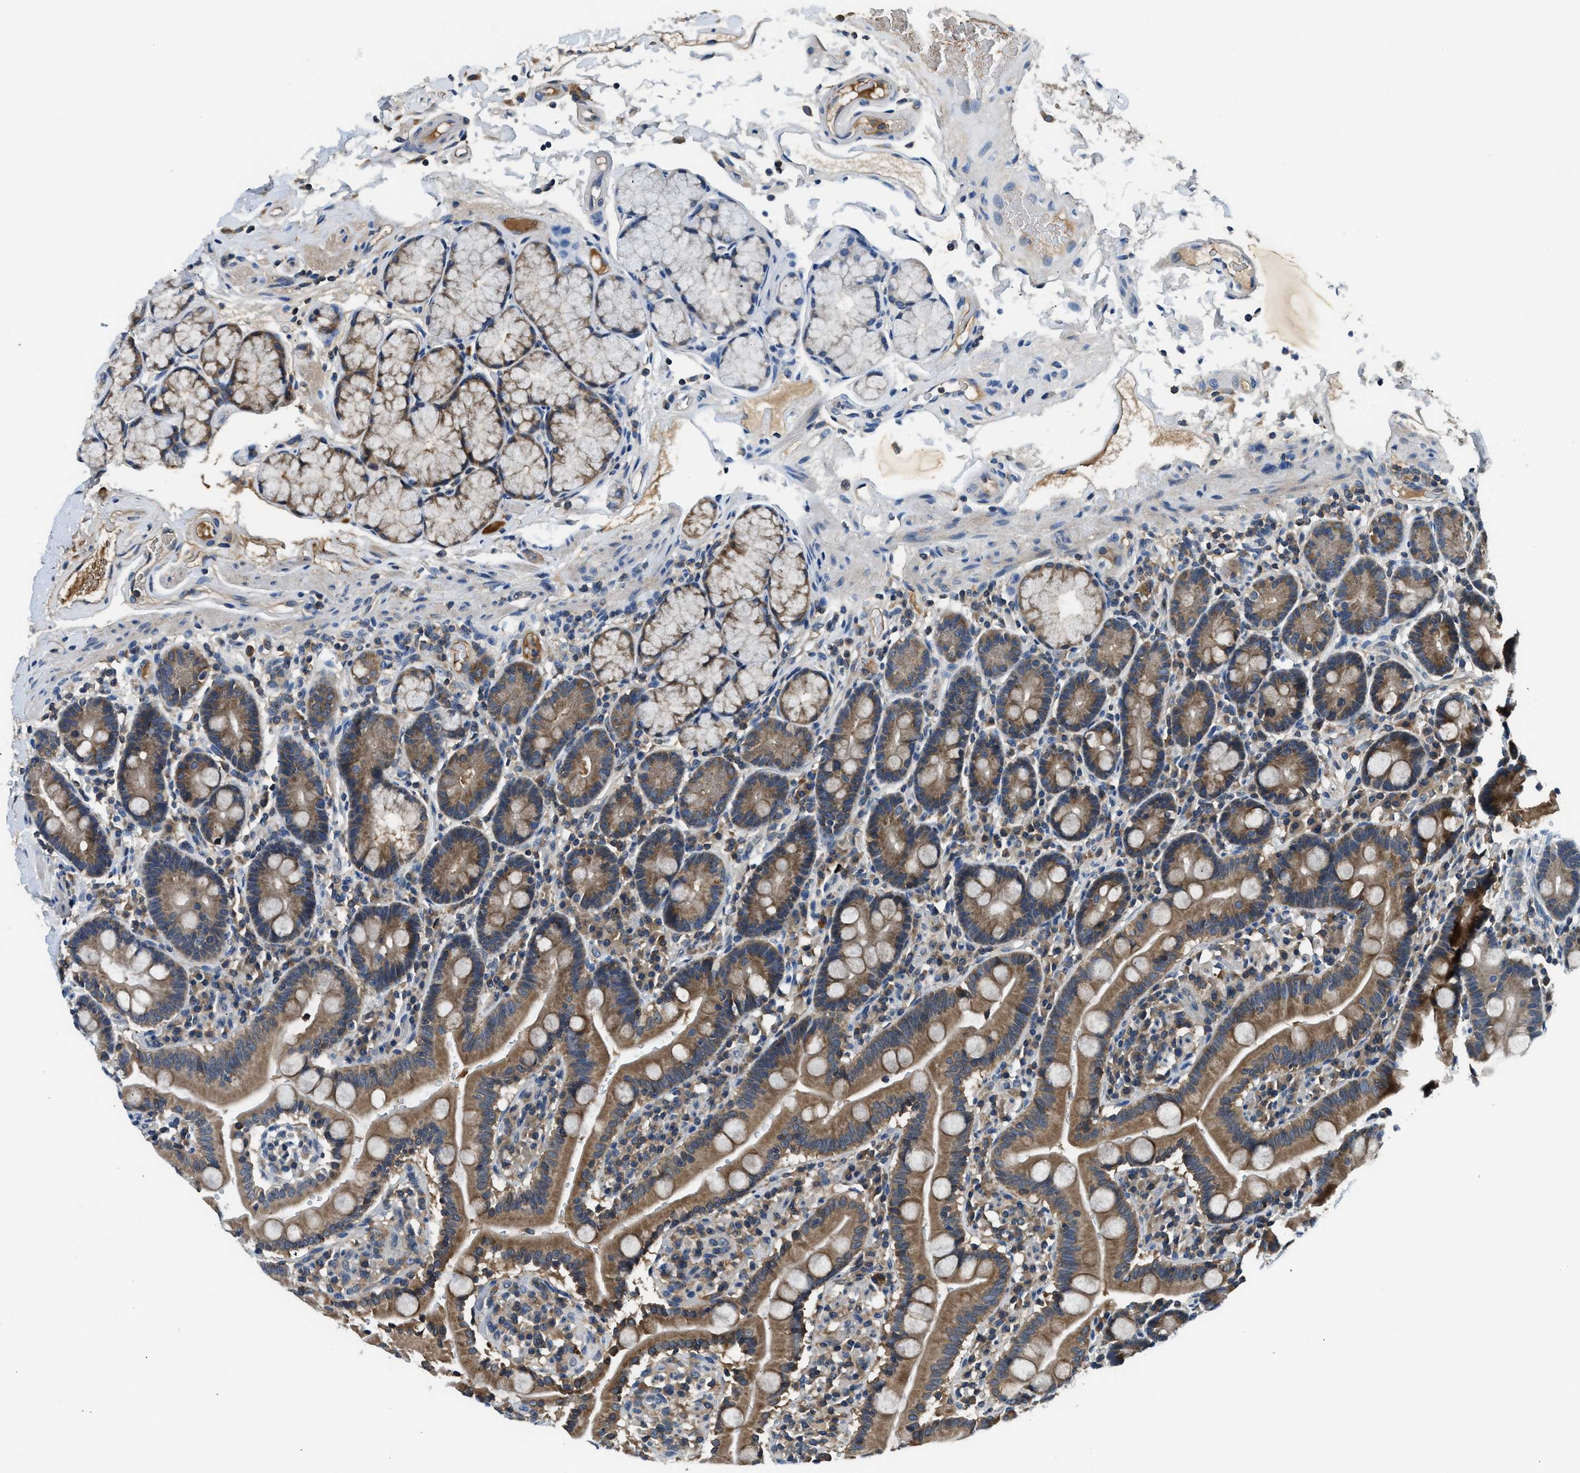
{"staining": {"intensity": "moderate", "quantity": ">75%", "location": "cytoplasmic/membranous"}, "tissue": "duodenum", "cell_type": "Glandular cells", "image_type": "normal", "snomed": [{"axis": "morphology", "description": "Normal tissue, NOS"}, {"axis": "topography", "description": "Small intestine, NOS"}], "caption": "IHC histopathology image of benign duodenum: human duodenum stained using IHC reveals medium levels of moderate protein expression localized specifically in the cytoplasmic/membranous of glandular cells, appearing as a cytoplasmic/membranous brown color.", "gene": "PAFAH2", "patient": {"sex": "female", "age": 71}}